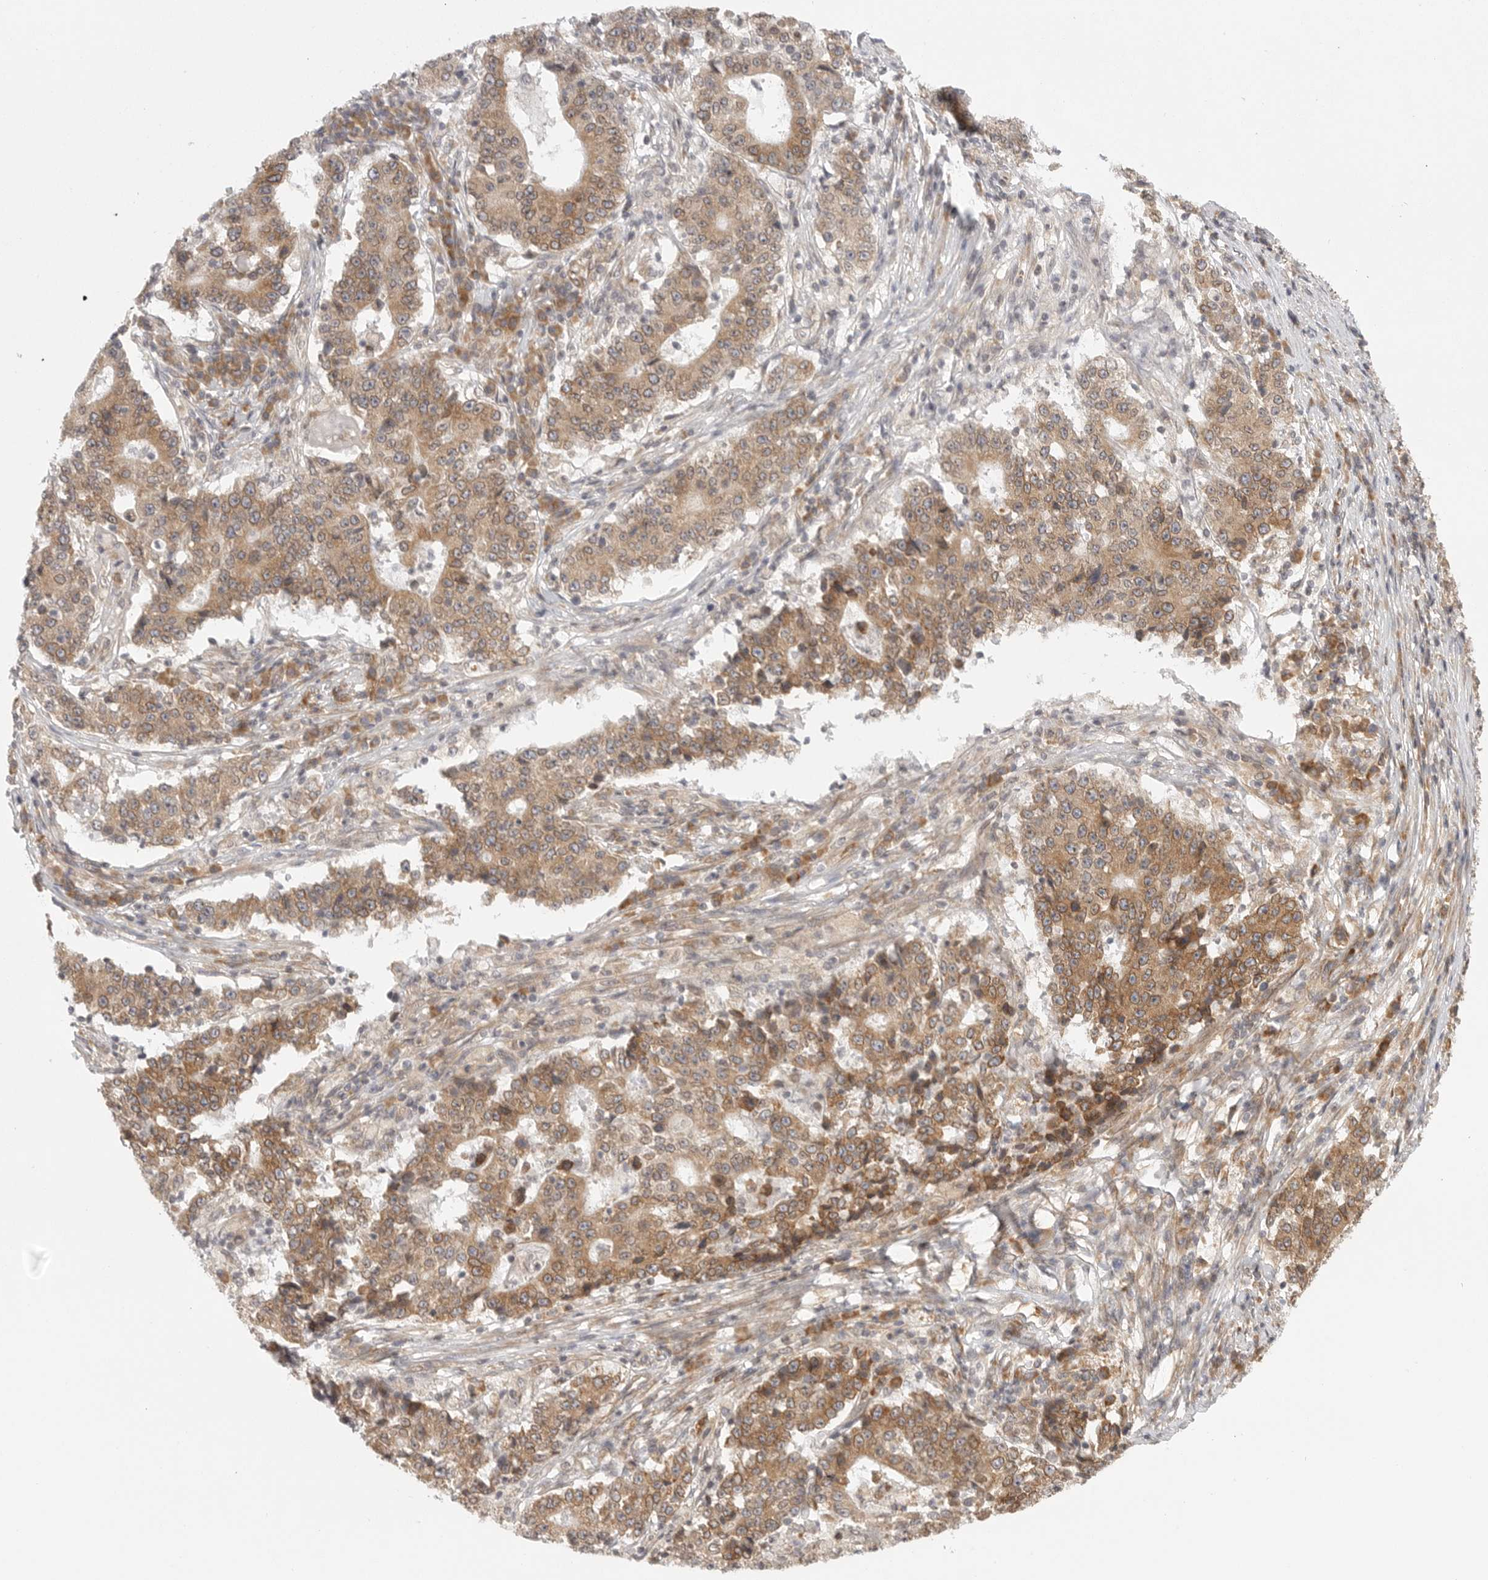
{"staining": {"intensity": "moderate", "quantity": ">75%", "location": "cytoplasmic/membranous"}, "tissue": "stomach cancer", "cell_type": "Tumor cells", "image_type": "cancer", "snomed": [{"axis": "morphology", "description": "Adenocarcinoma, NOS"}, {"axis": "topography", "description": "Stomach"}], "caption": "The histopathology image reveals staining of stomach cancer, revealing moderate cytoplasmic/membranous protein expression (brown color) within tumor cells.", "gene": "CERS2", "patient": {"sex": "male", "age": 59}}